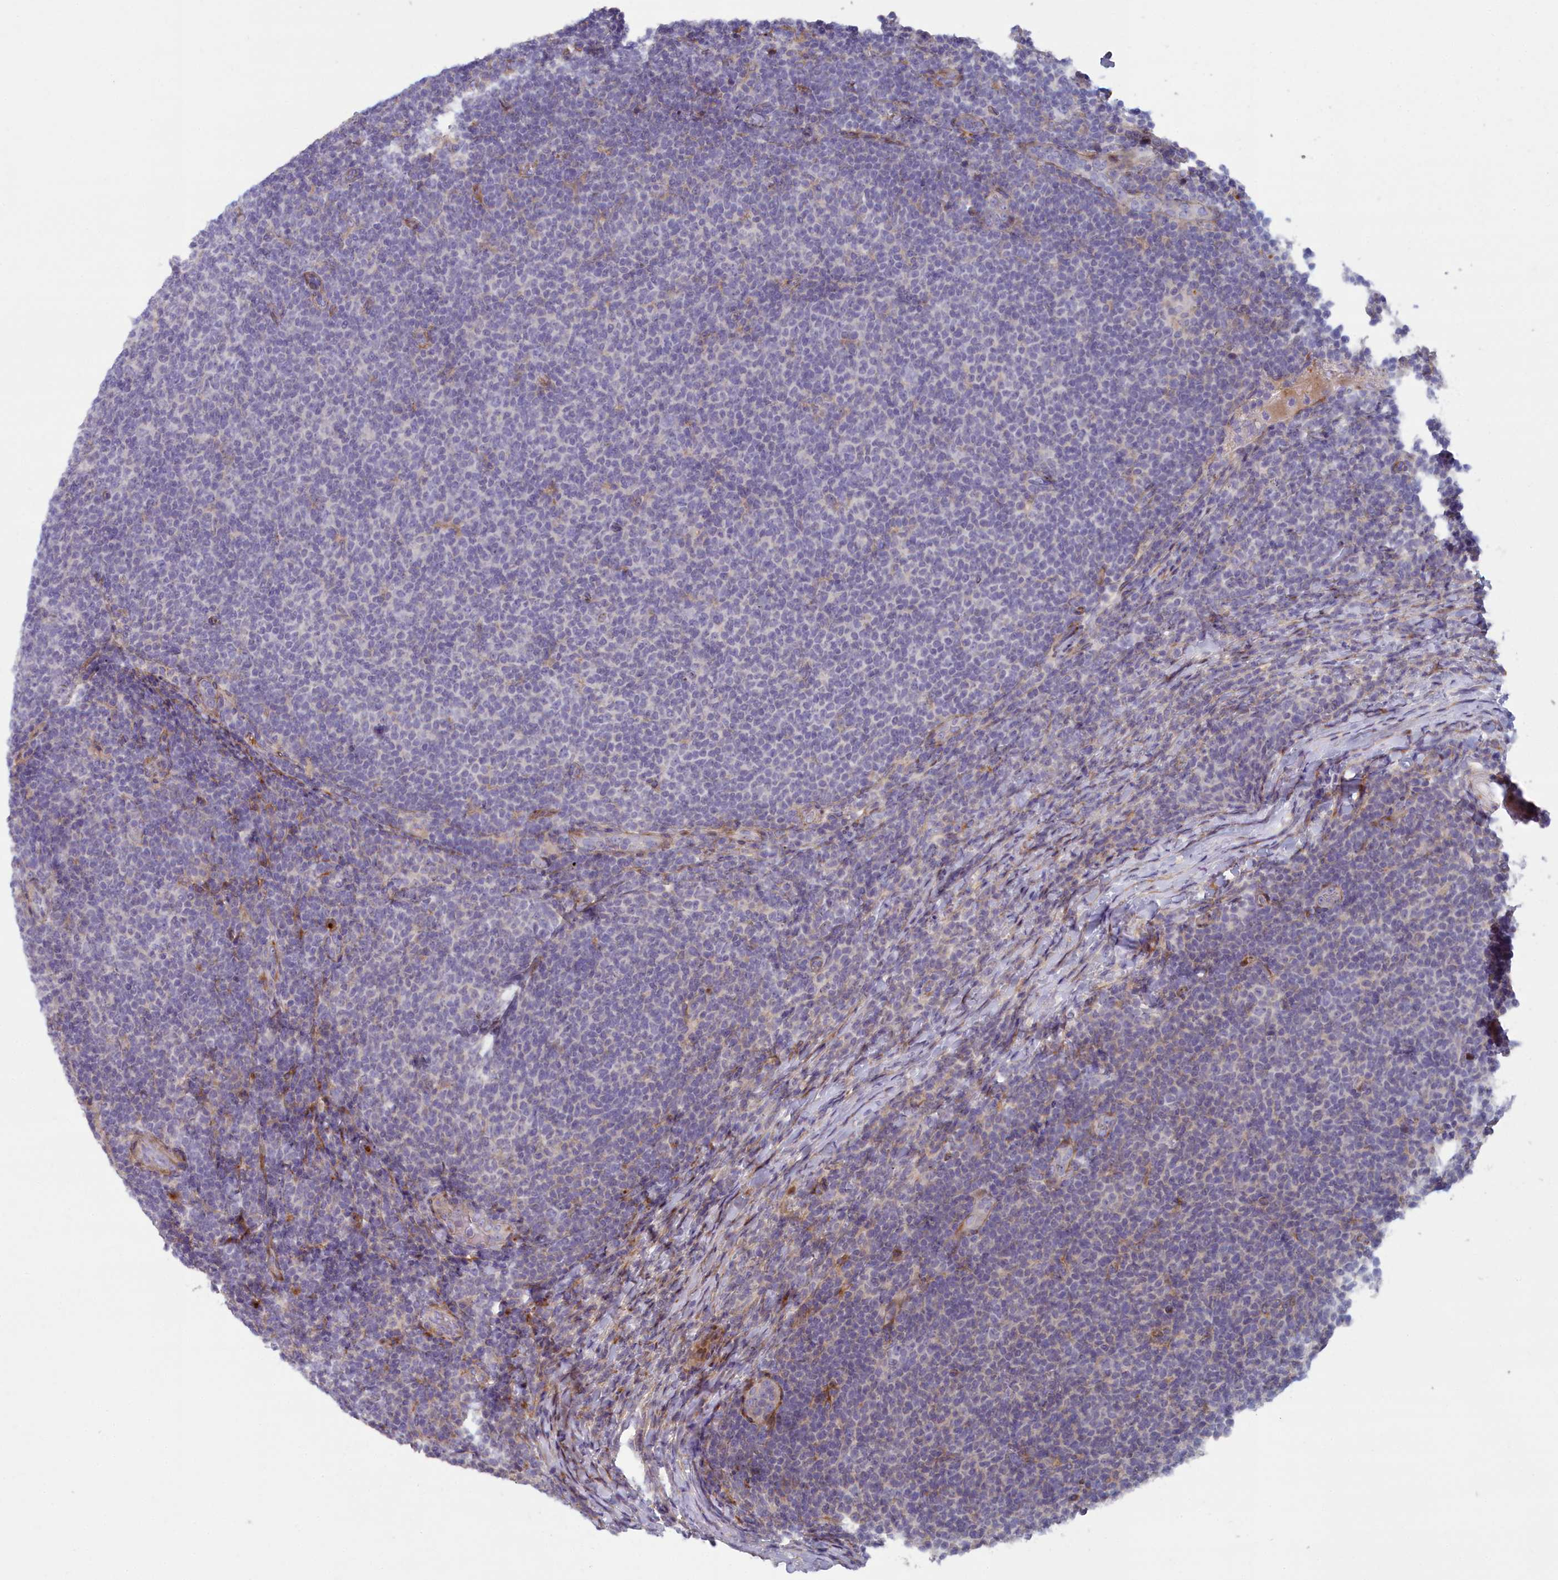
{"staining": {"intensity": "negative", "quantity": "none", "location": "none"}, "tissue": "lymphoma", "cell_type": "Tumor cells", "image_type": "cancer", "snomed": [{"axis": "morphology", "description": "Malignant lymphoma, non-Hodgkin's type, Low grade"}, {"axis": "topography", "description": "Lymph node"}], "caption": "Immunohistochemistry (IHC) image of neoplastic tissue: lymphoma stained with DAB displays no significant protein expression in tumor cells.", "gene": "B9D2", "patient": {"sex": "male", "age": 66}}